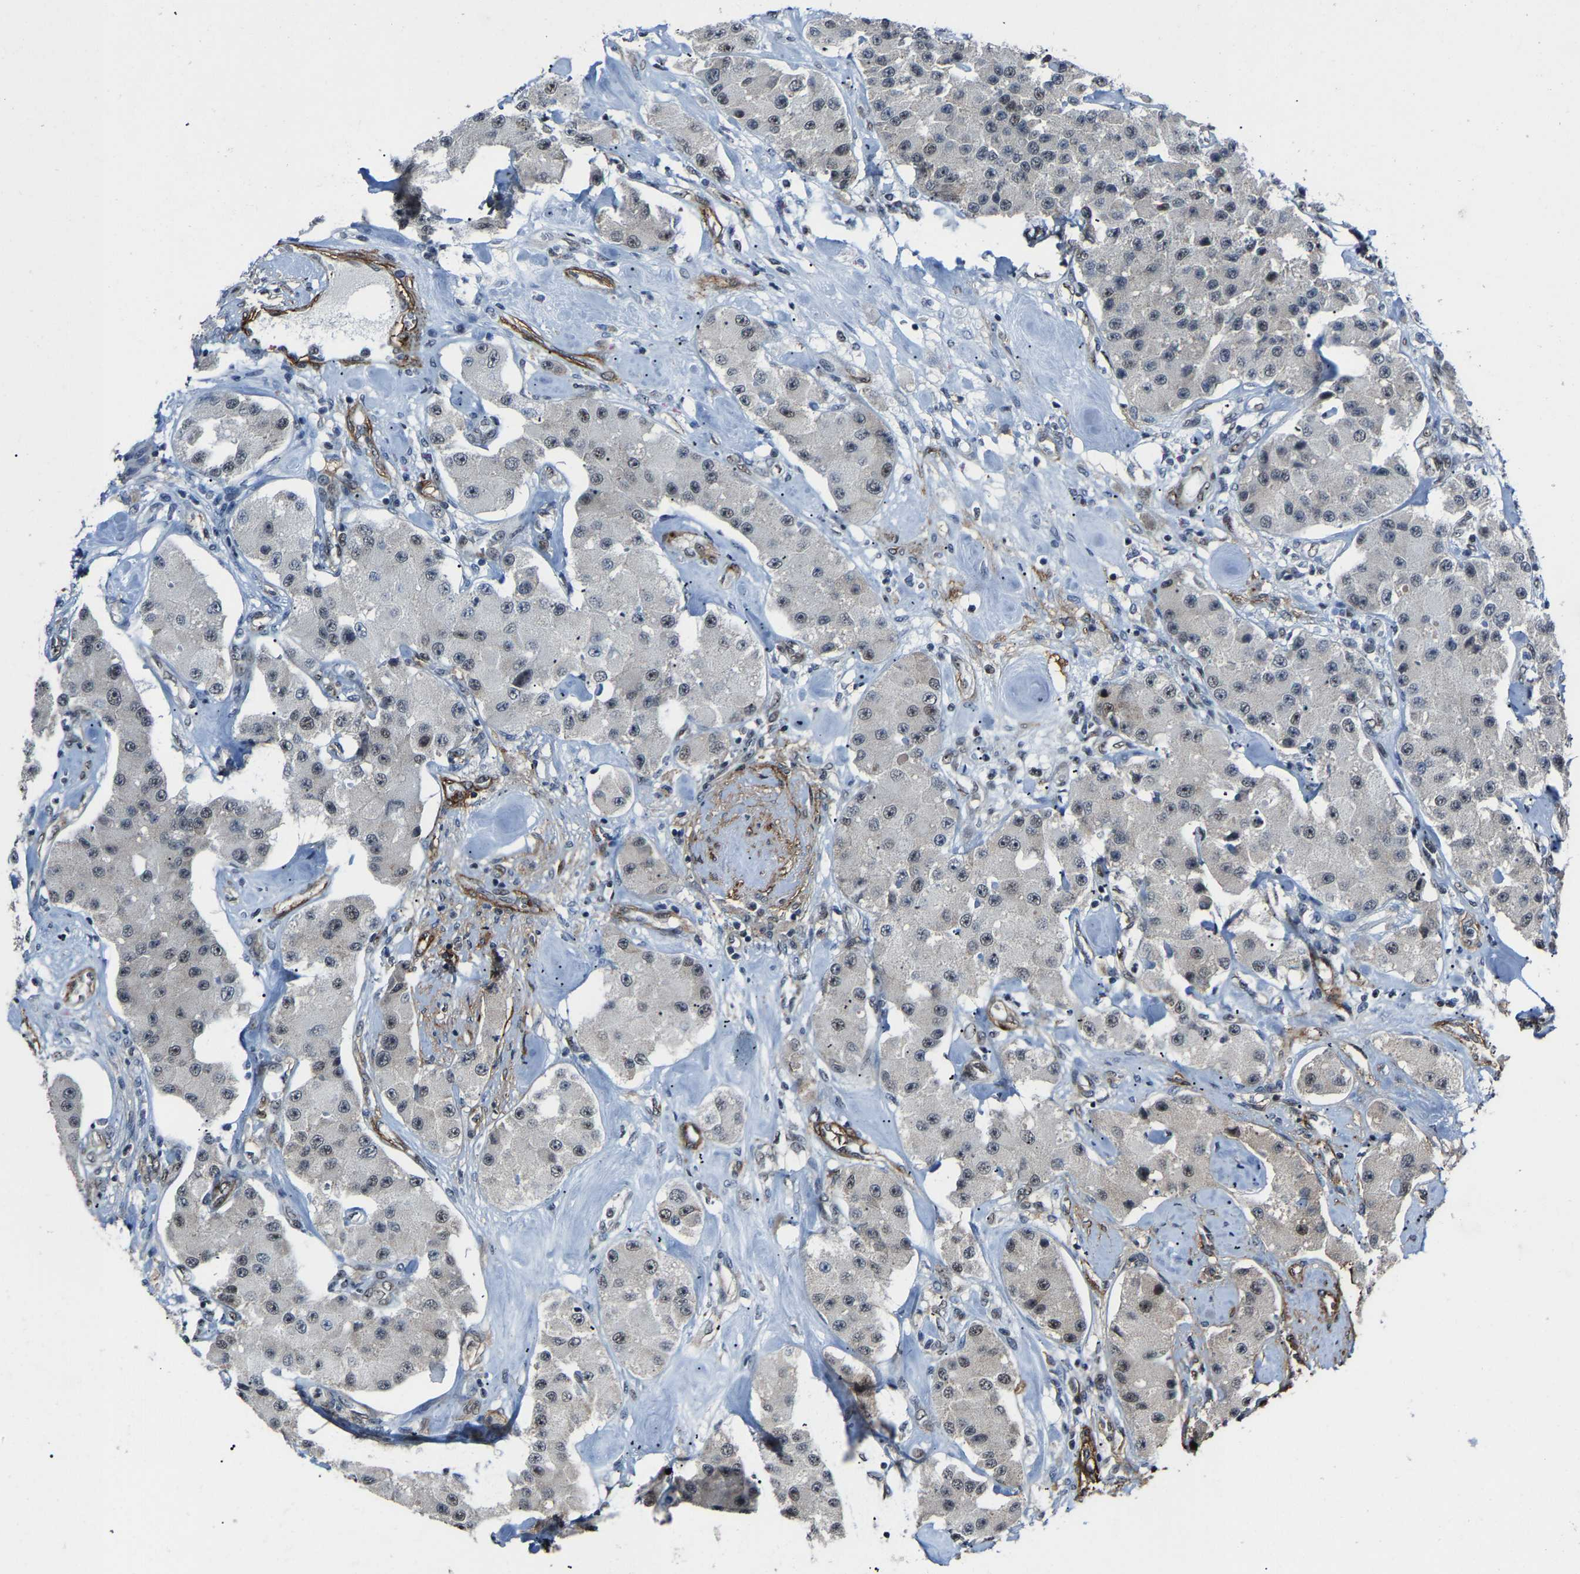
{"staining": {"intensity": "weak", "quantity": "<25%", "location": "nuclear"}, "tissue": "carcinoid", "cell_type": "Tumor cells", "image_type": "cancer", "snomed": [{"axis": "morphology", "description": "Carcinoid, malignant, NOS"}, {"axis": "topography", "description": "Pancreas"}], "caption": "This is an immunohistochemistry (IHC) photomicrograph of carcinoid. There is no positivity in tumor cells.", "gene": "DDX5", "patient": {"sex": "male", "age": 41}}